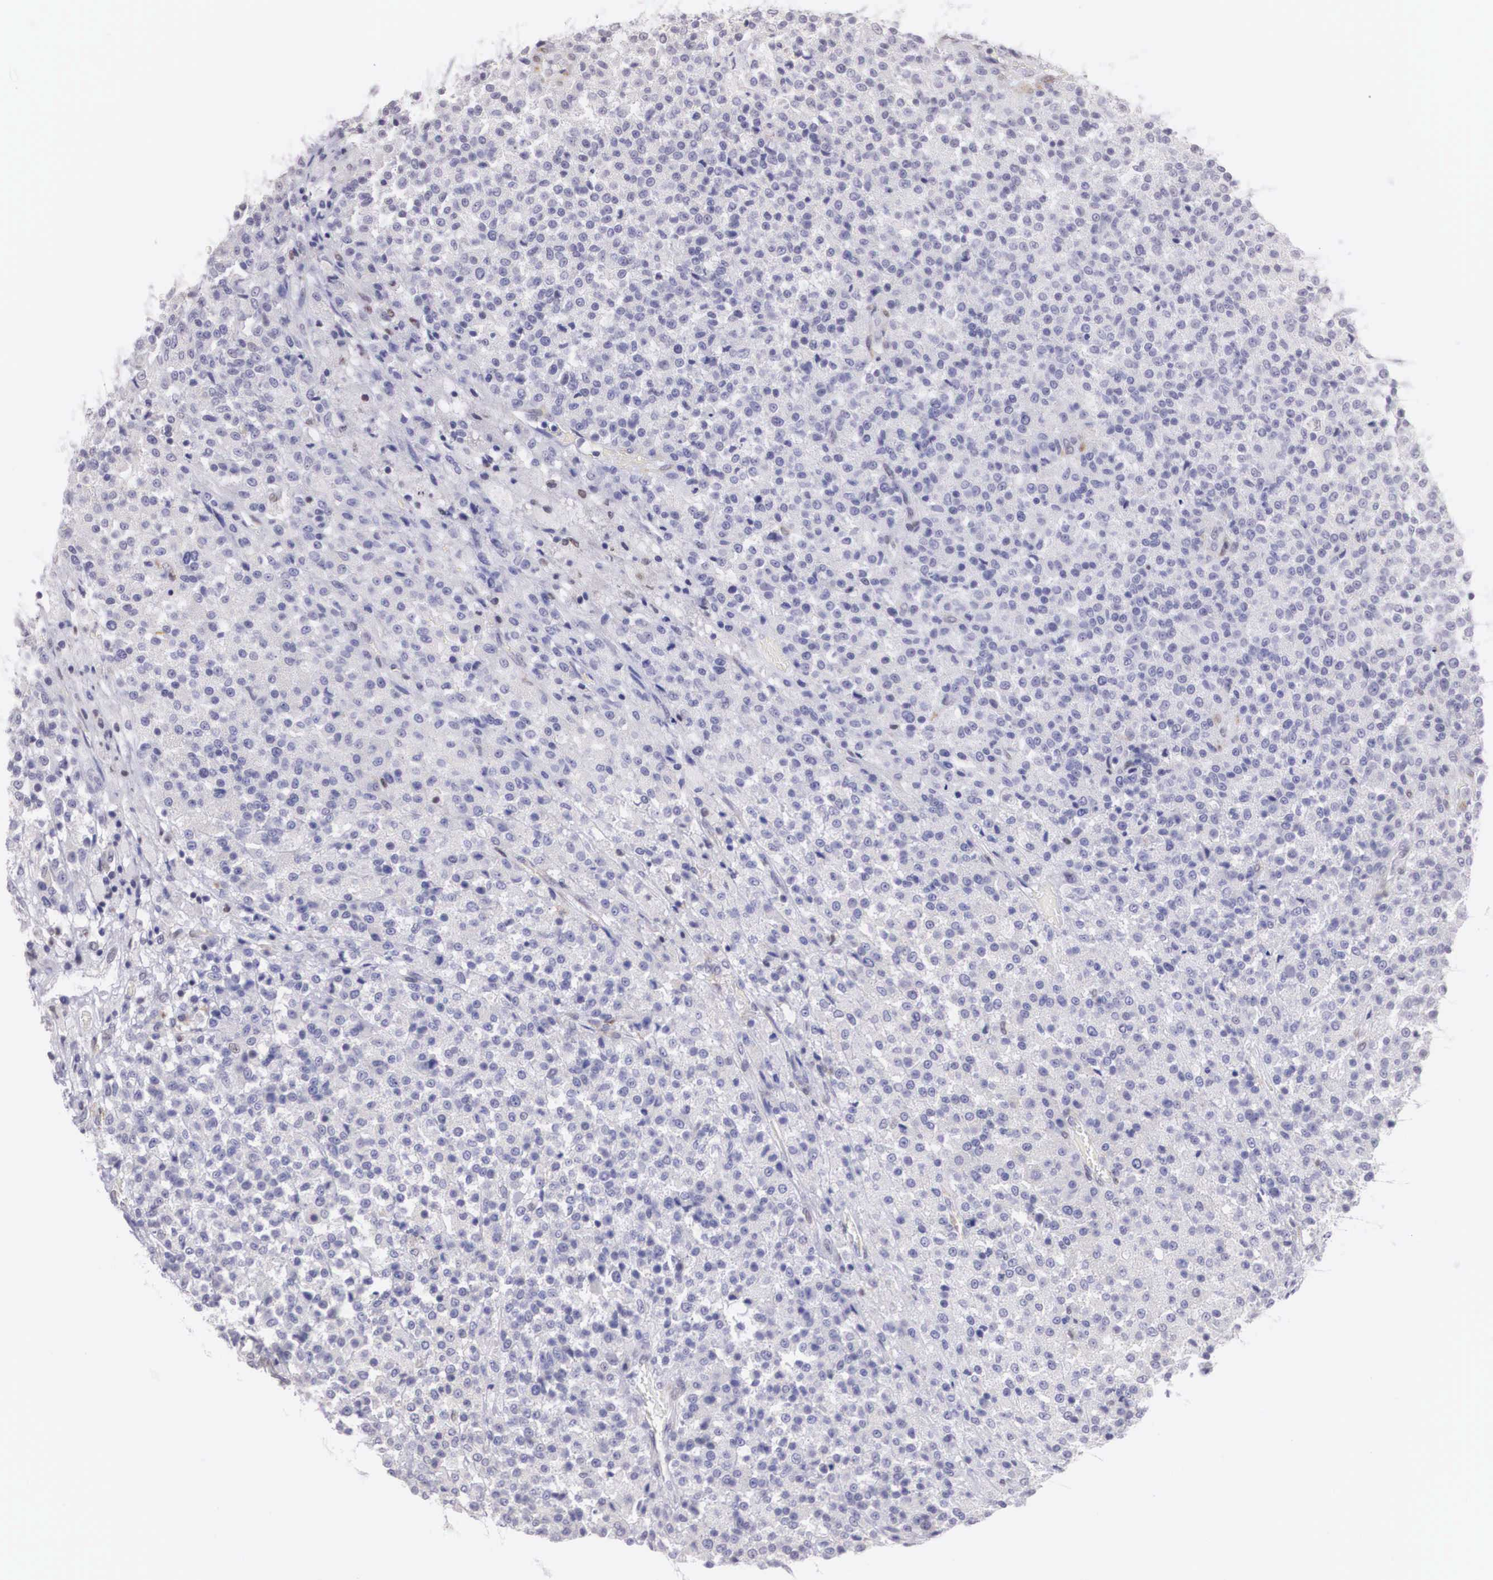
{"staining": {"intensity": "negative", "quantity": "none", "location": "none"}, "tissue": "testis cancer", "cell_type": "Tumor cells", "image_type": "cancer", "snomed": [{"axis": "morphology", "description": "Seminoma, NOS"}, {"axis": "topography", "description": "Testis"}], "caption": "IHC histopathology image of seminoma (testis) stained for a protein (brown), which shows no staining in tumor cells. The staining was performed using DAB to visualize the protein expression in brown, while the nuclei were stained in blue with hematoxylin (Magnification: 20x).", "gene": "ETV6", "patient": {"sex": "male", "age": 59}}